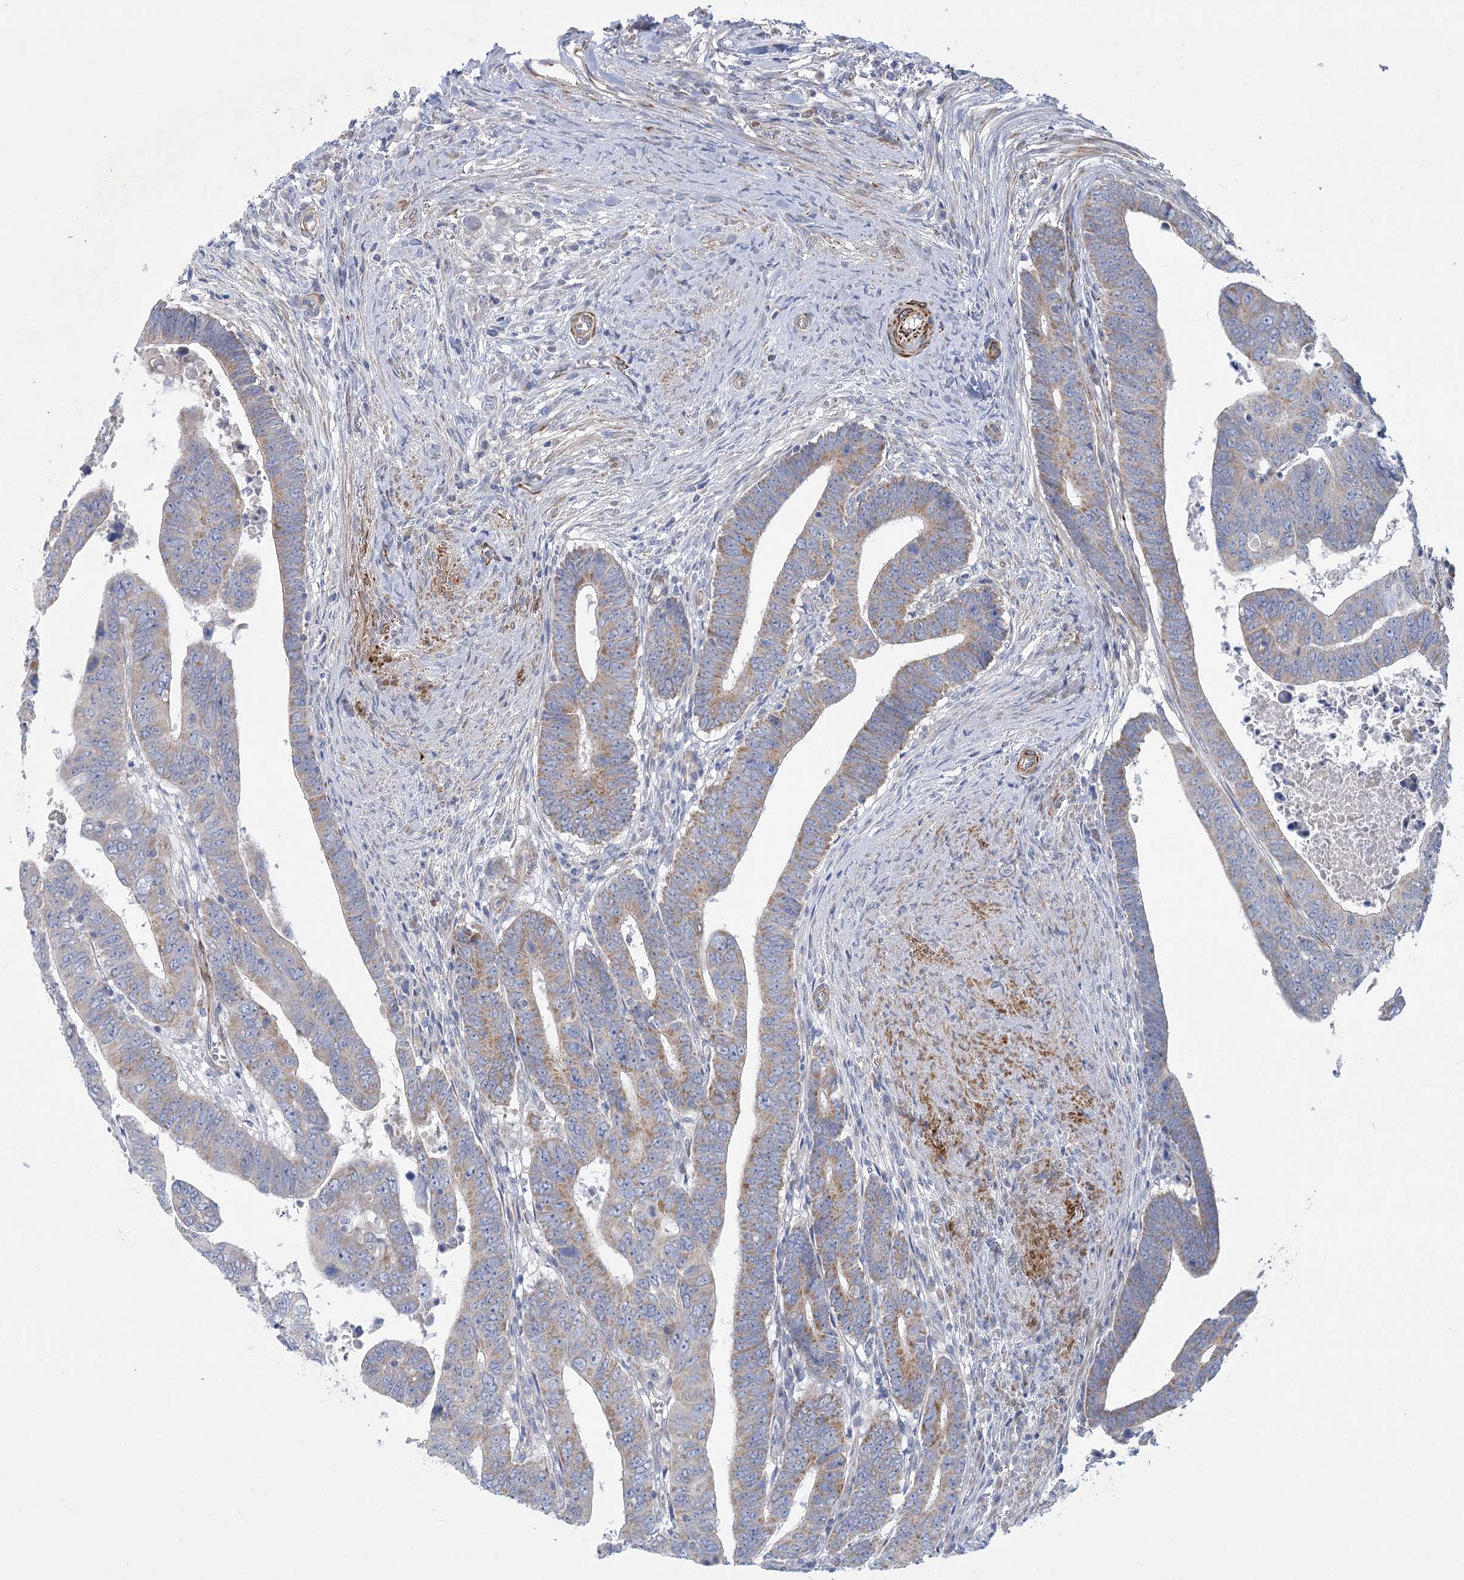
{"staining": {"intensity": "moderate", "quantity": "25%-75%", "location": "cytoplasmic/membranous"}, "tissue": "colorectal cancer", "cell_type": "Tumor cells", "image_type": "cancer", "snomed": [{"axis": "morphology", "description": "Normal tissue, NOS"}, {"axis": "morphology", "description": "Adenocarcinoma, NOS"}, {"axis": "topography", "description": "Rectum"}], "caption": "A micrograph of human adenocarcinoma (colorectal) stained for a protein shows moderate cytoplasmic/membranous brown staining in tumor cells.", "gene": "DHTKD1", "patient": {"sex": "female", "age": 65}}